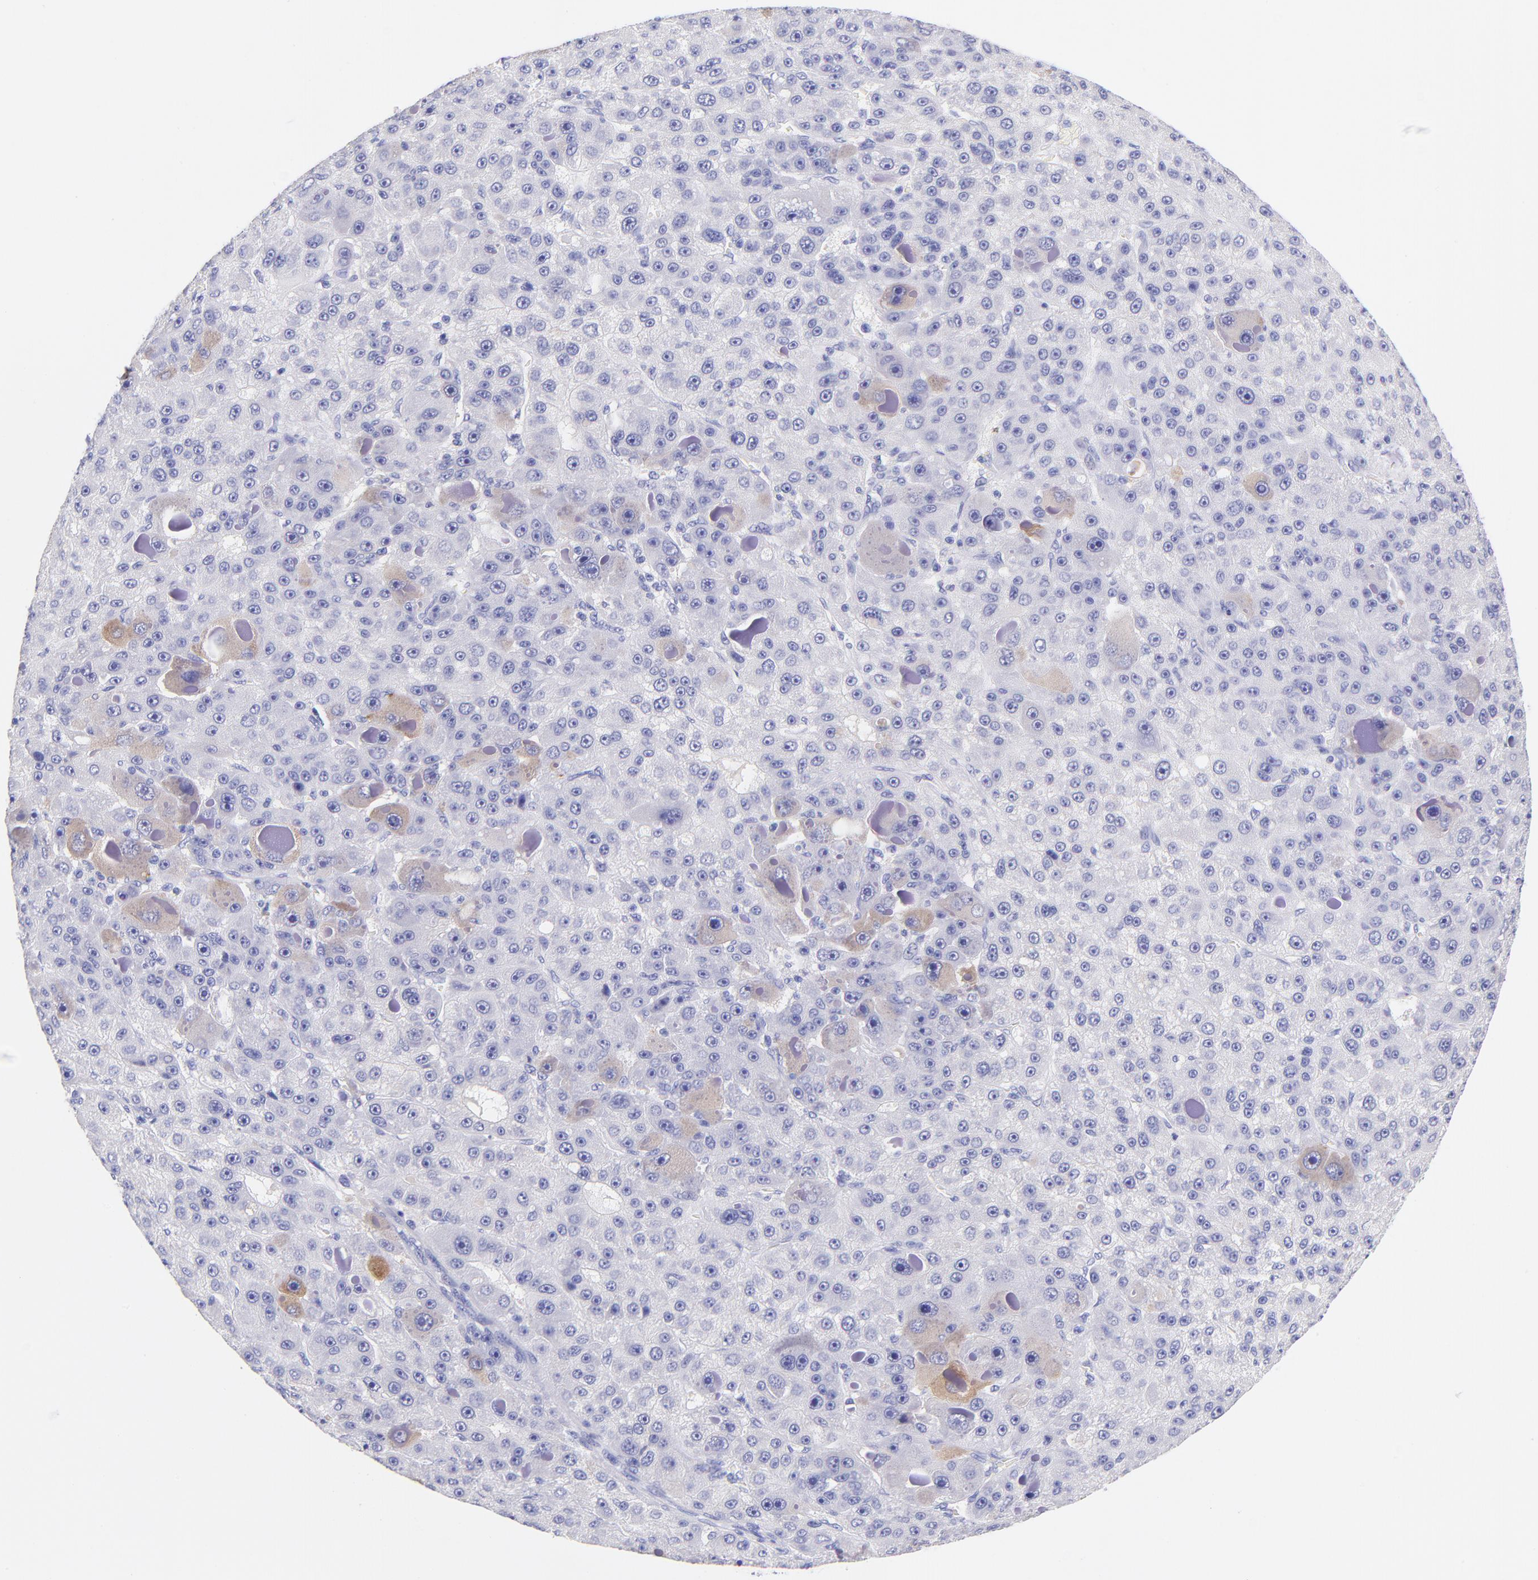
{"staining": {"intensity": "weak", "quantity": "<25%", "location": "cytoplasmic/membranous"}, "tissue": "liver cancer", "cell_type": "Tumor cells", "image_type": "cancer", "snomed": [{"axis": "morphology", "description": "Carcinoma, Hepatocellular, NOS"}, {"axis": "topography", "description": "Liver"}], "caption": "DAB (3,3'-diaminobenzidine) immunohistochemical staining of hepatocellular carcinoma (liver) exhibits no significant staining in tumor cells. (DAB (3,3'-diaminobenzidine) immunohistochemistry, high magnification).", "gene": "RAB3B", "patient": {"sex": "male", "age": 76}}